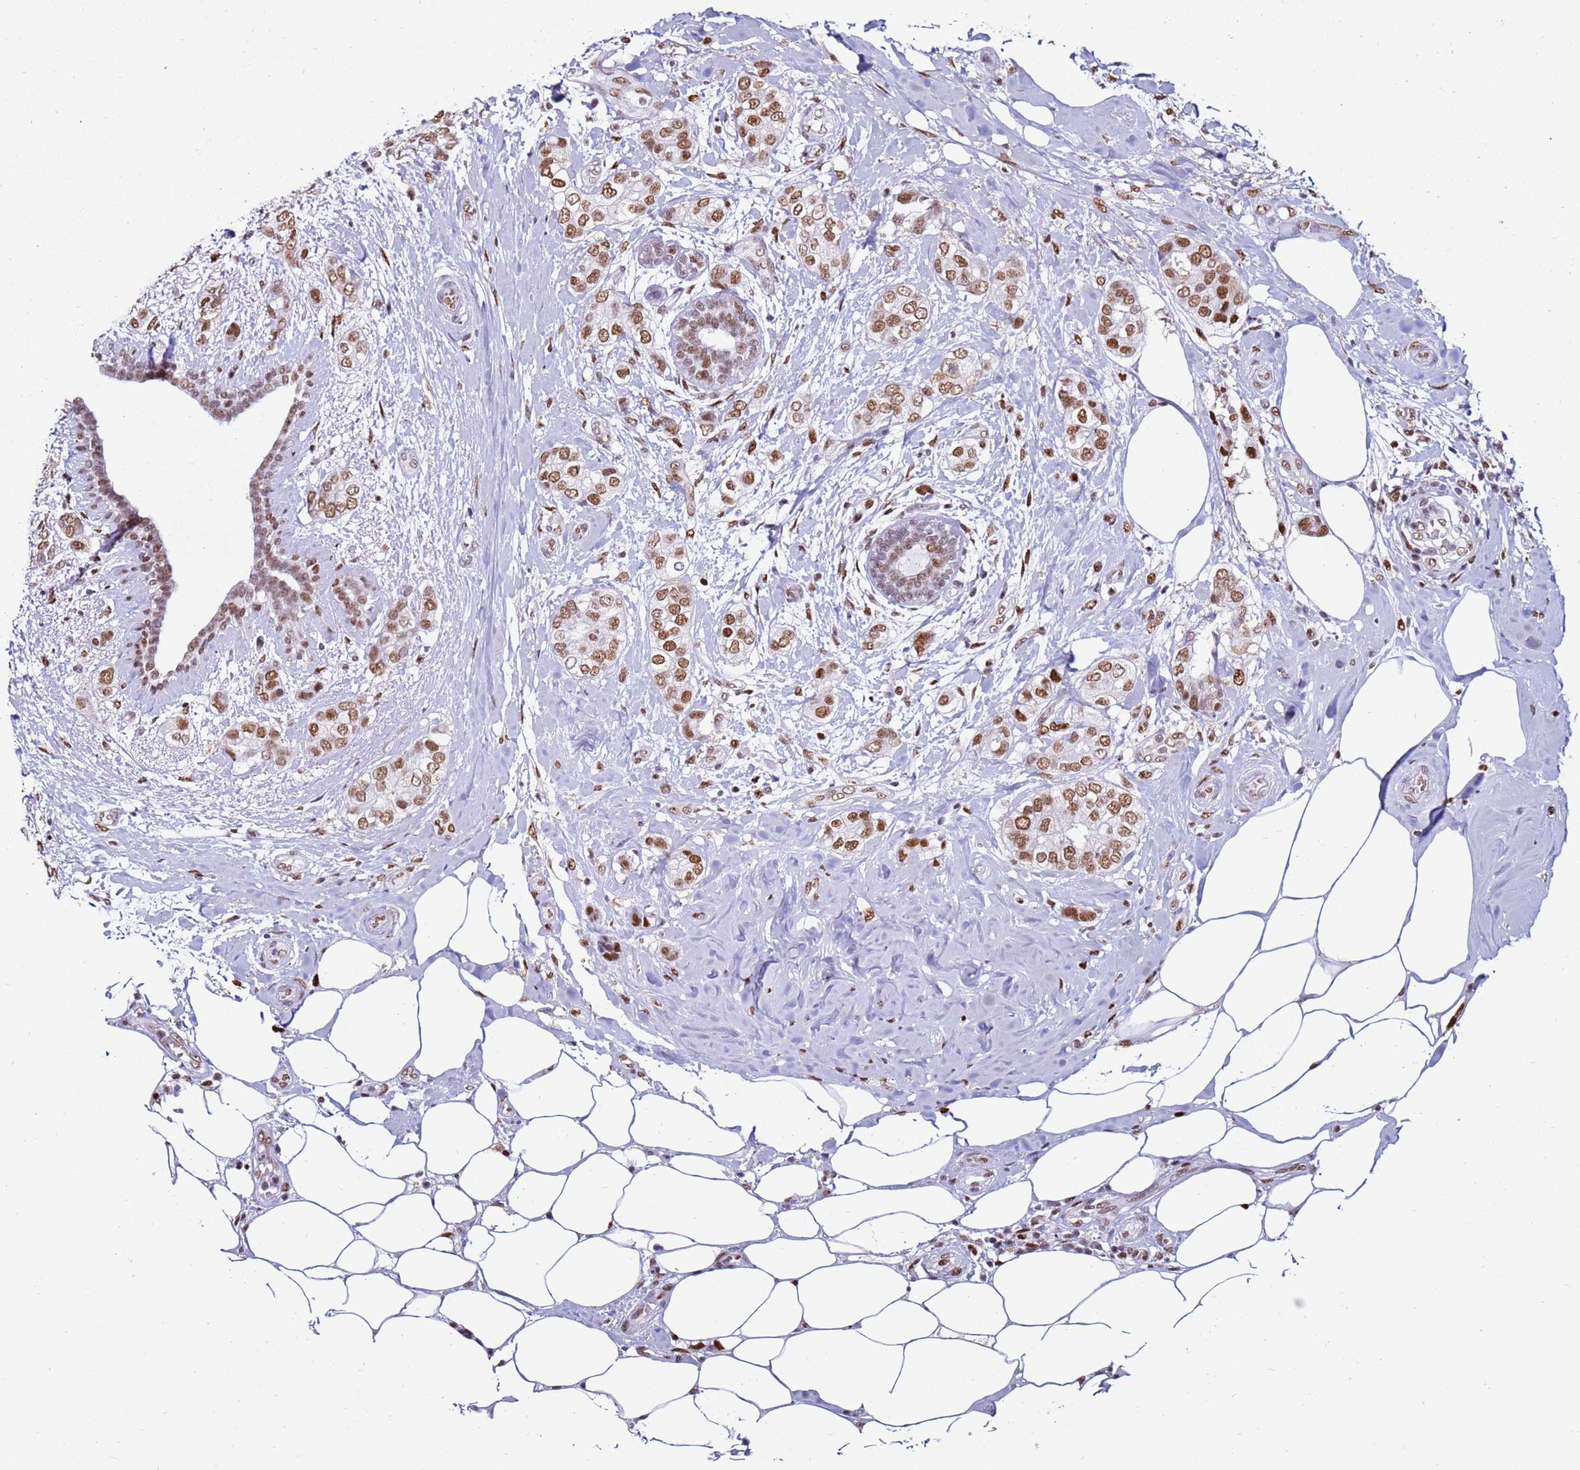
{"staining": {"intensity": "moderate", "quantity": ">75%", "location": "nuclear"}, "tissue": "breast cancer", "cell_type": "Tumor cells", "image_type": "cancer", "snomed": [{"axis": "morphology", "description": "Duct carcinoma"}, {"axis": "topography", "description": "Breast"}], "caption": "A brown stain labels moderate nuclear staining of a protein in breast intraductal carcinoma tumor cells.", "gene": "KPNA4", "patient": {"sex": "female", "age": 73}}